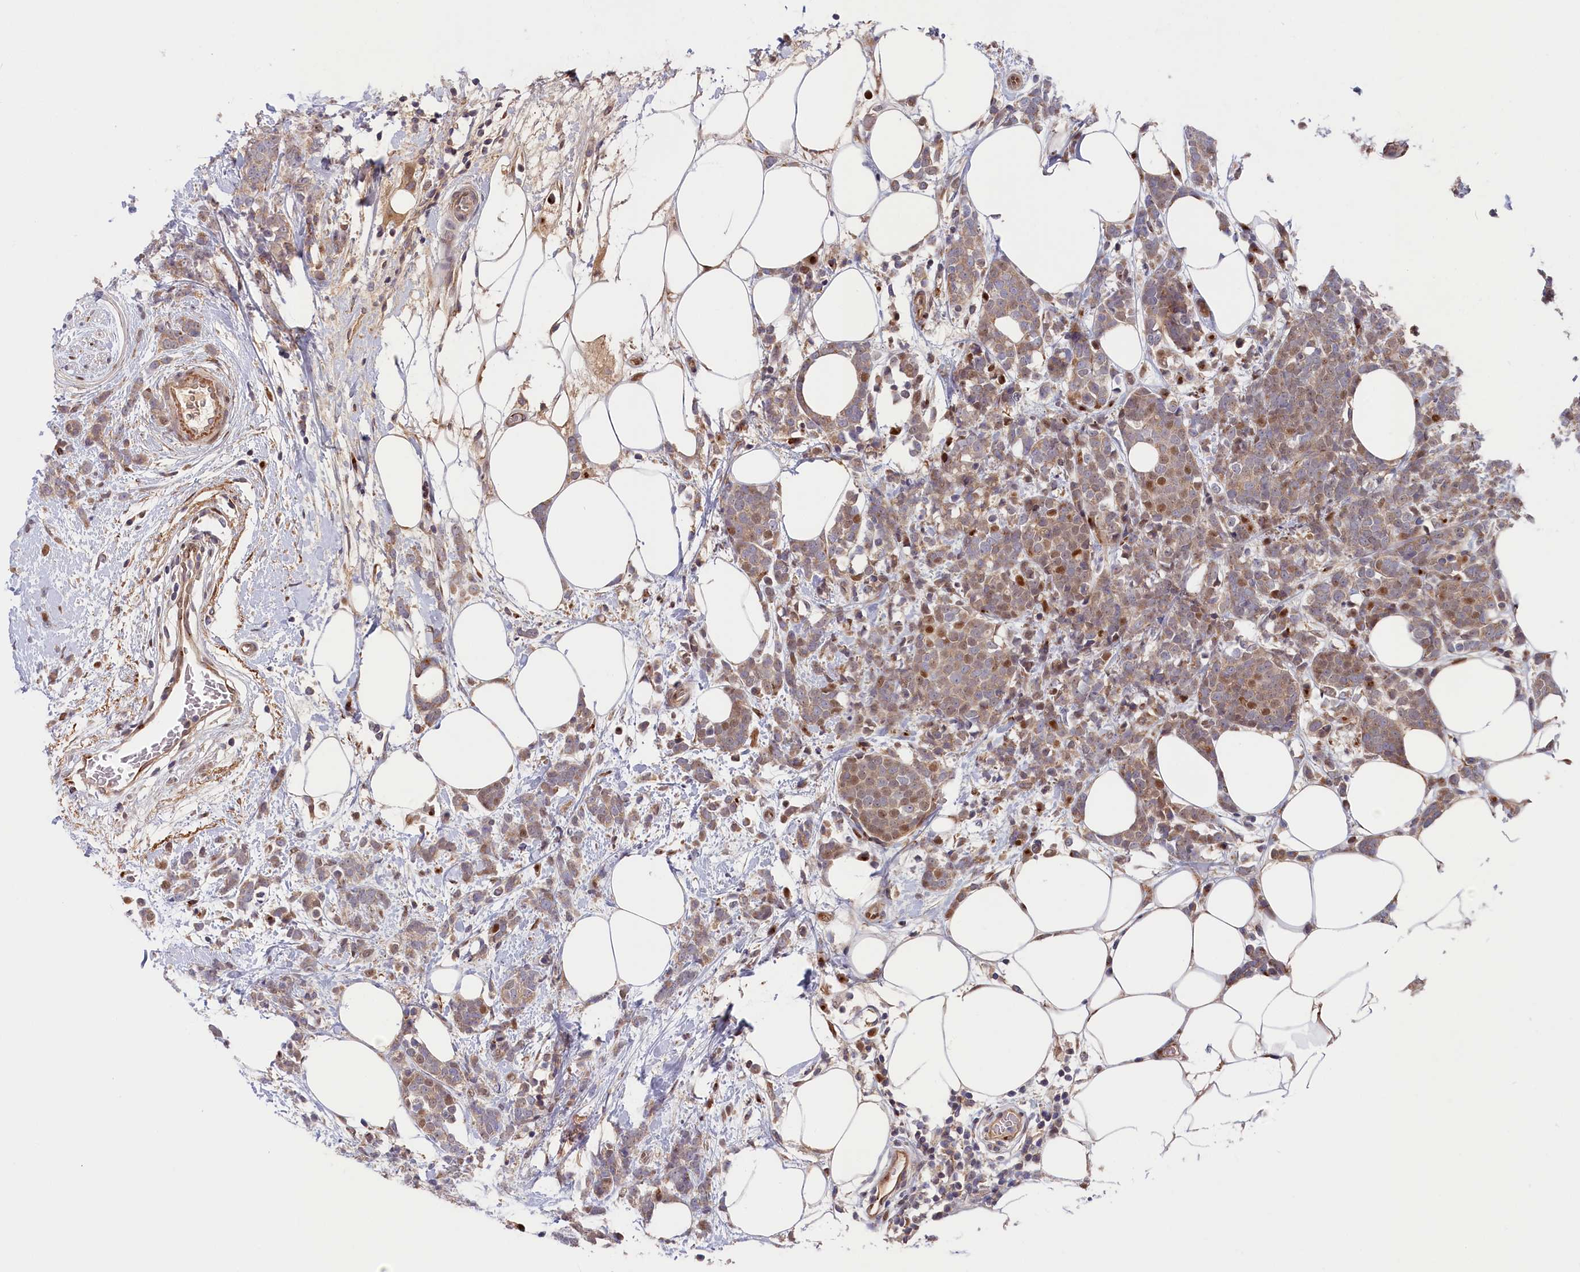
{"staining": {"intensity": "moderate", "quantity": "<25%", "location": "nuclear"}, "tissue": "breast cancer", "cell_type": "Tumor cells", "image_type": "cancer", "snomed": [{"axis": "morphology", "description": "Lobular carcinoma"}, {"axis": "topography", "description": "Breast"}], "caption": "The histopathology image shows a brown stain indicating the presence of a protein in the nuclear of tumor cells in breast cancer.", "gene": "CHST12", "patient": {"sex": "female", "age": 58}}